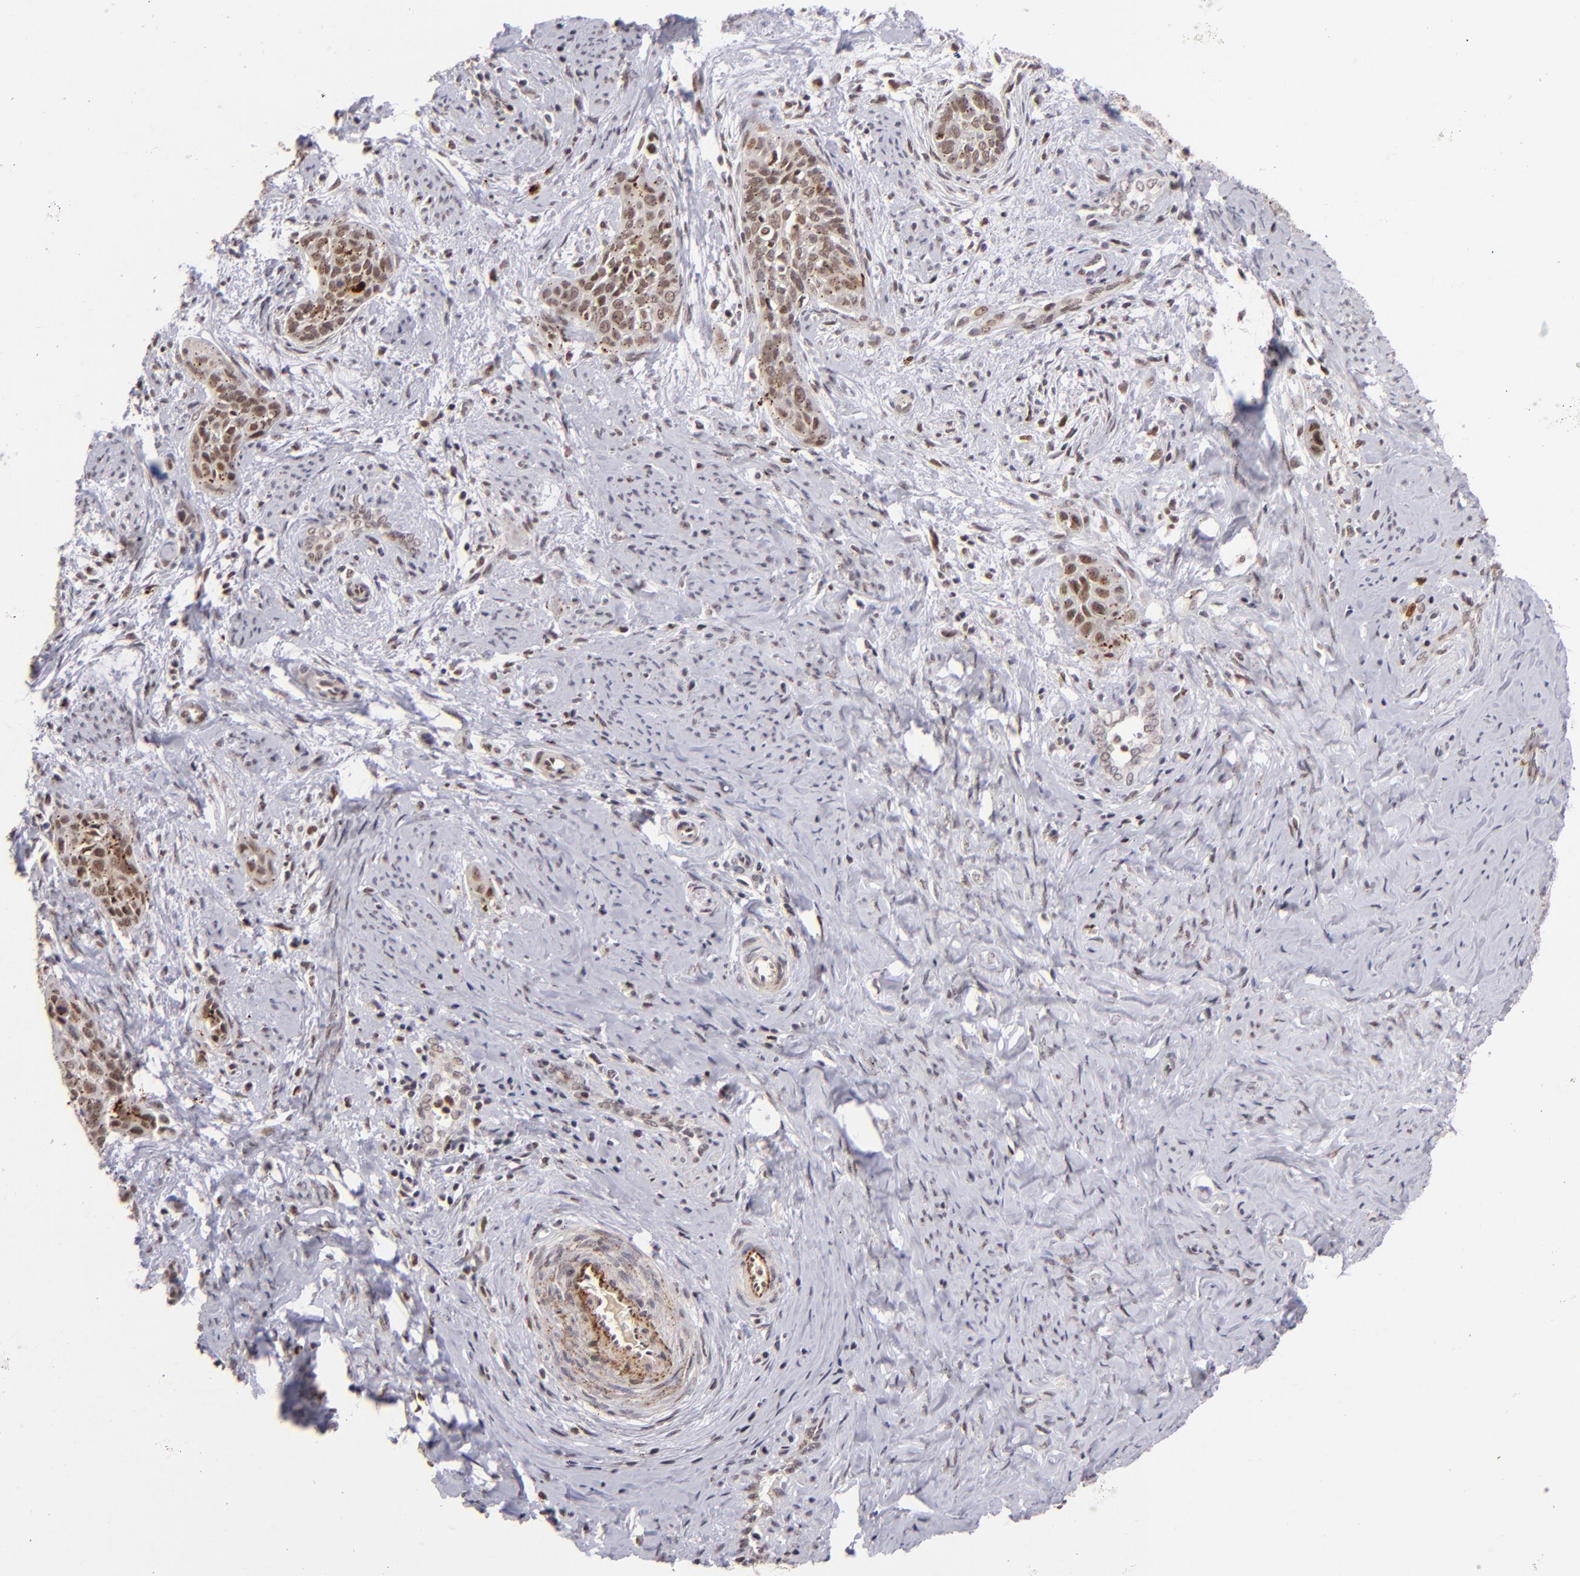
{"staining": {"intensity": "moderate", "quantity": "25%-75%", "location": "cytoplasmic/membranous,nuclear"}, "tissue": "cervical cancer", "cell_type": "Tumor cells", "image_type": "cancer", "snomed": [{"axis": "morphology", "description": "Squamous cell carcinoma, NOS"}, {"axis": "topography", "description": "Cervix"}], "caption": "Brown immunohistochemical staining in human cervical cancer demonstrates moderate cytoplasmic/membranous and nuclear expression in about 25%-75% of tumor cells. (Stains: DAB in brown, nuclei in blue, Microscopy: brightfield microscopy at high magnification).", "gene": "RXRG", "patient": {"sex": "female", "age": 33}}